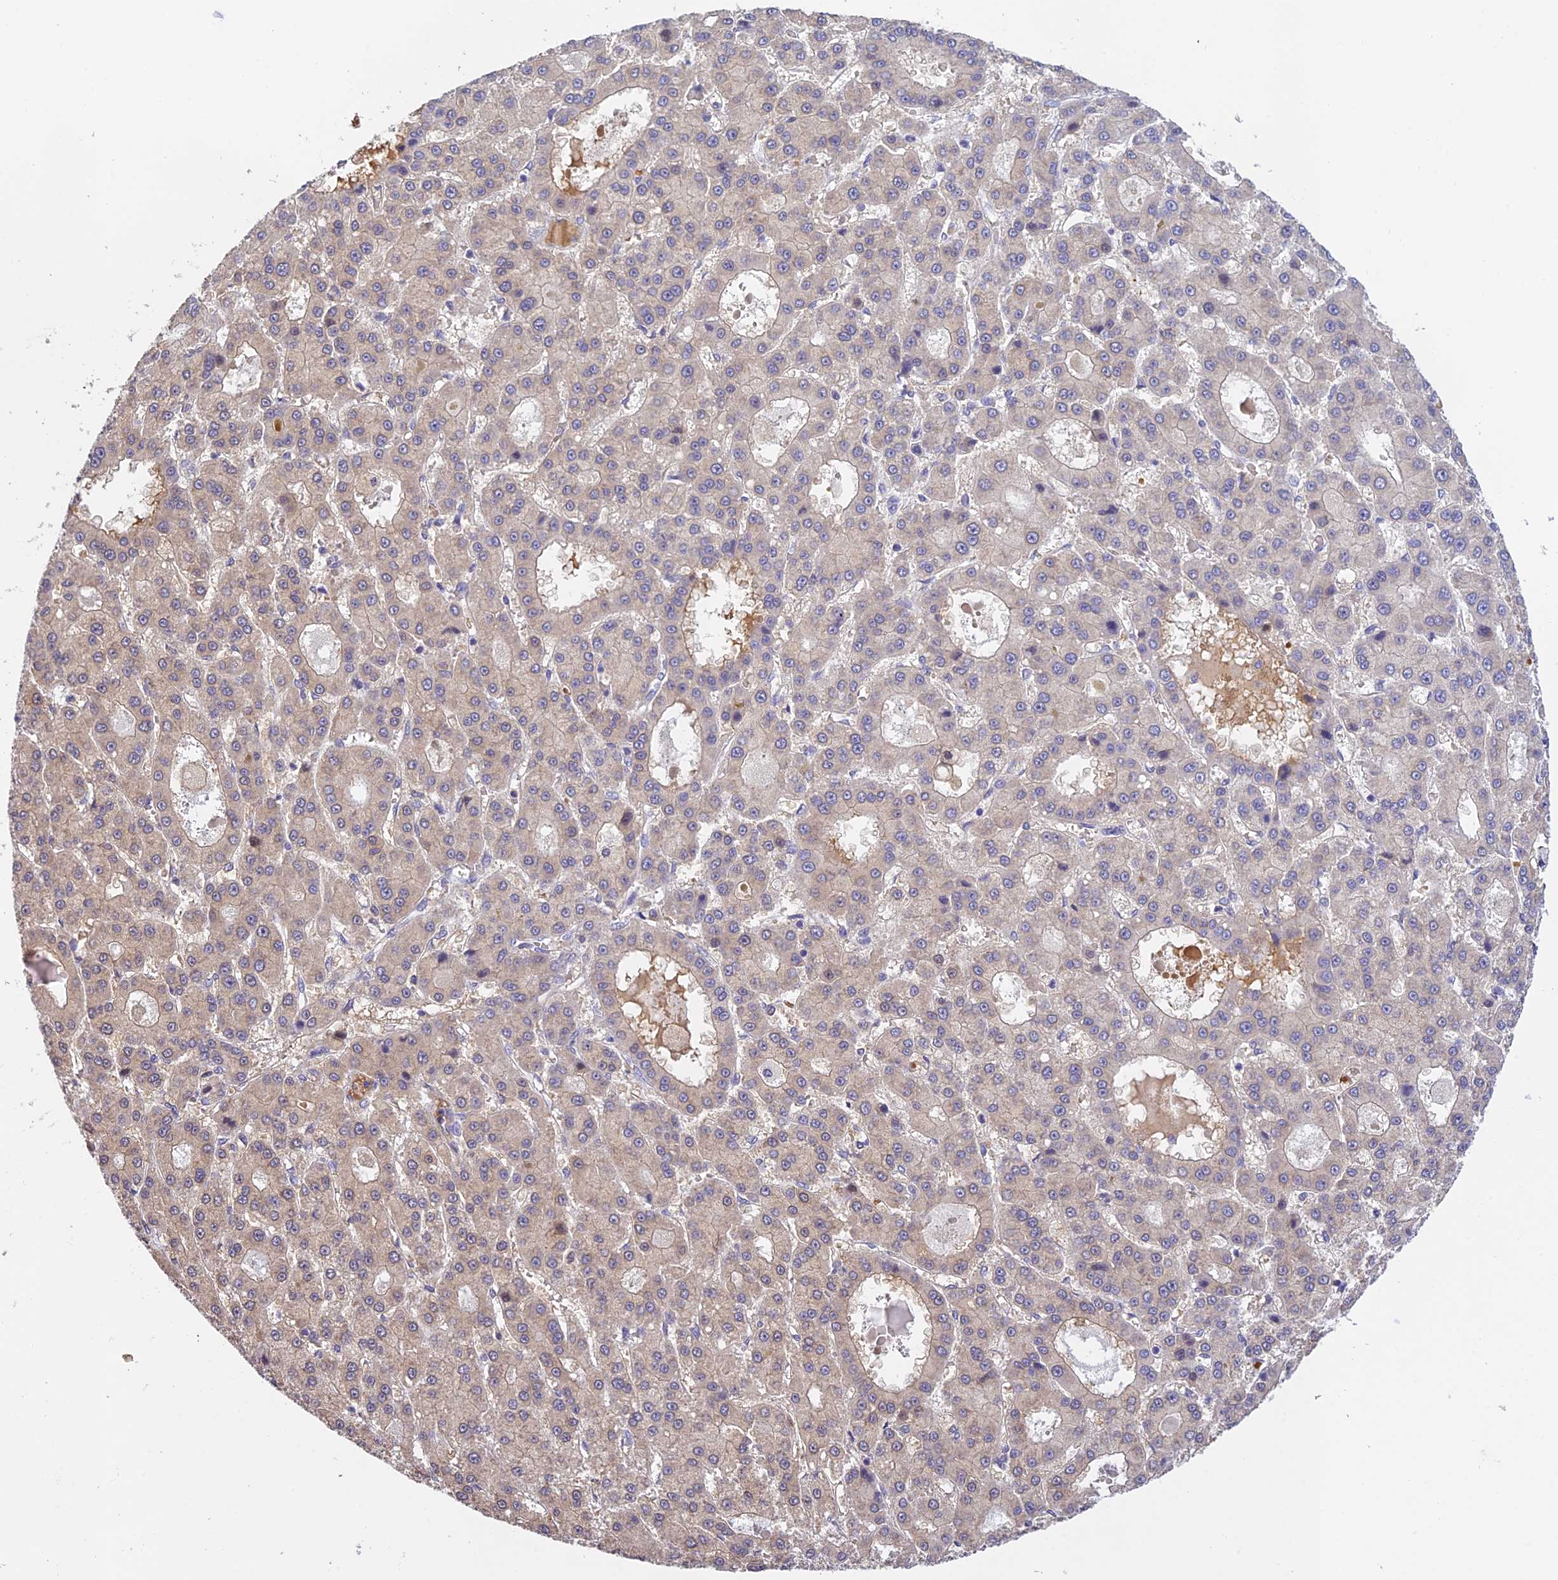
{"staining": {"intensity": "weak", "quantity": "<25%", "location": "cytoplasmic/membranous"}, "tissue": "liver cancer", "cell_type": "Tumor cells", "image_type": "cancer", "snomed": [{"axis": "morphology", "description": "Carcinoma, Hepatocellular, NOS"}, {"axis": "topography", "description": "Liver"}], "caption": "IHC image of neoplastic tissue: liver cancer stained with DAB demonstrates no significant protein staining in tumor cells.", "gene": "HDHD2", "patient": {"sex": "male", "age": 70}}